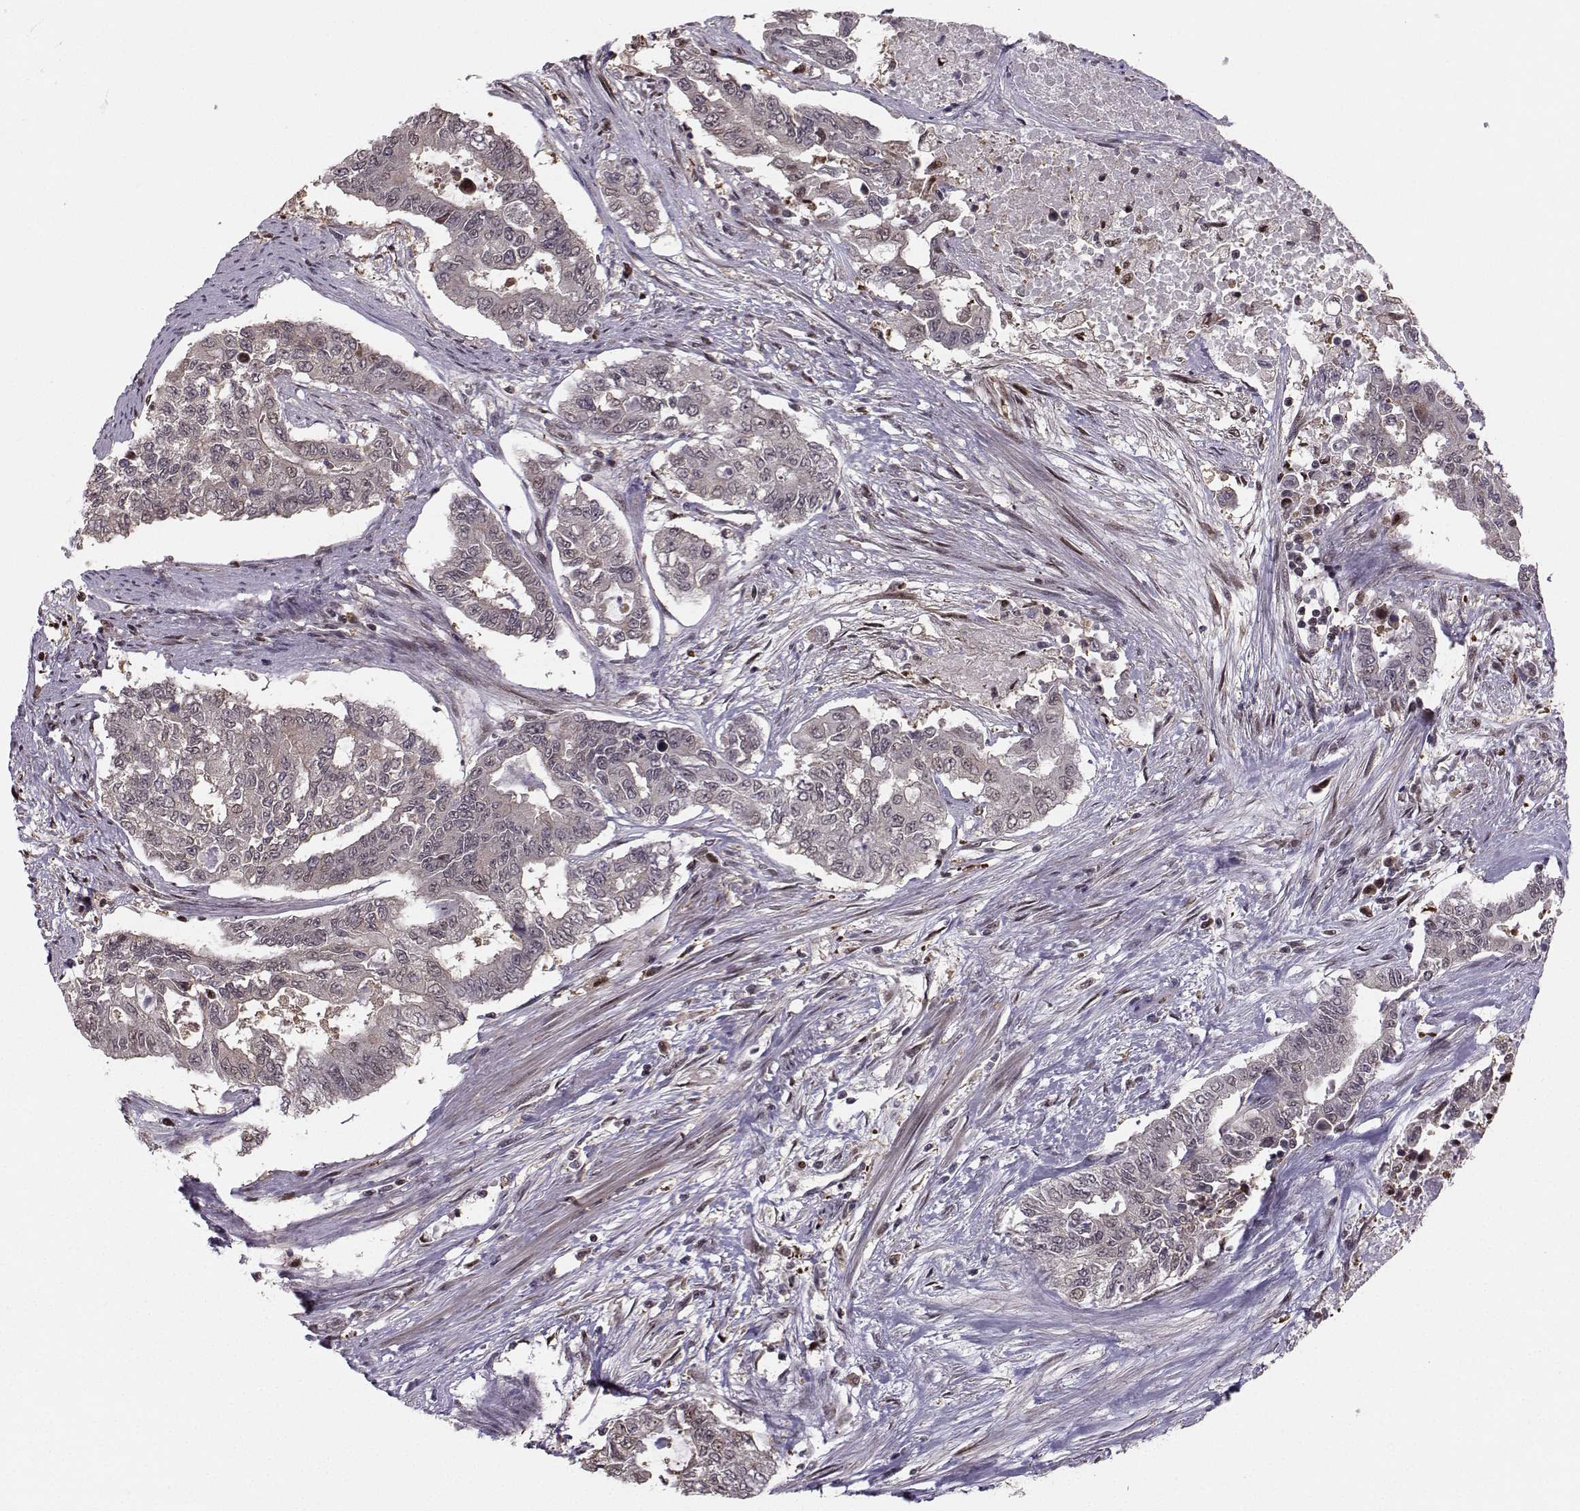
{"staining": {"intensity": "negative", "quantity": "none", "location": "none"}, "tissue": "endometrial cancer", "cell_type": "Tumor cells", "image_type": "cancer", "snomed": [{"axis": "morphology", "description": "Adenocarcinoma, NOS"}, {"axis": "topography", "description": "Uterus"}], "caption": "A histopathology image of human endometrial cancer (adenocarcinoma) is negative for staining in tumor cells.", "gene": "PKP2", "patient": {"sex": "female", "age": 59}}